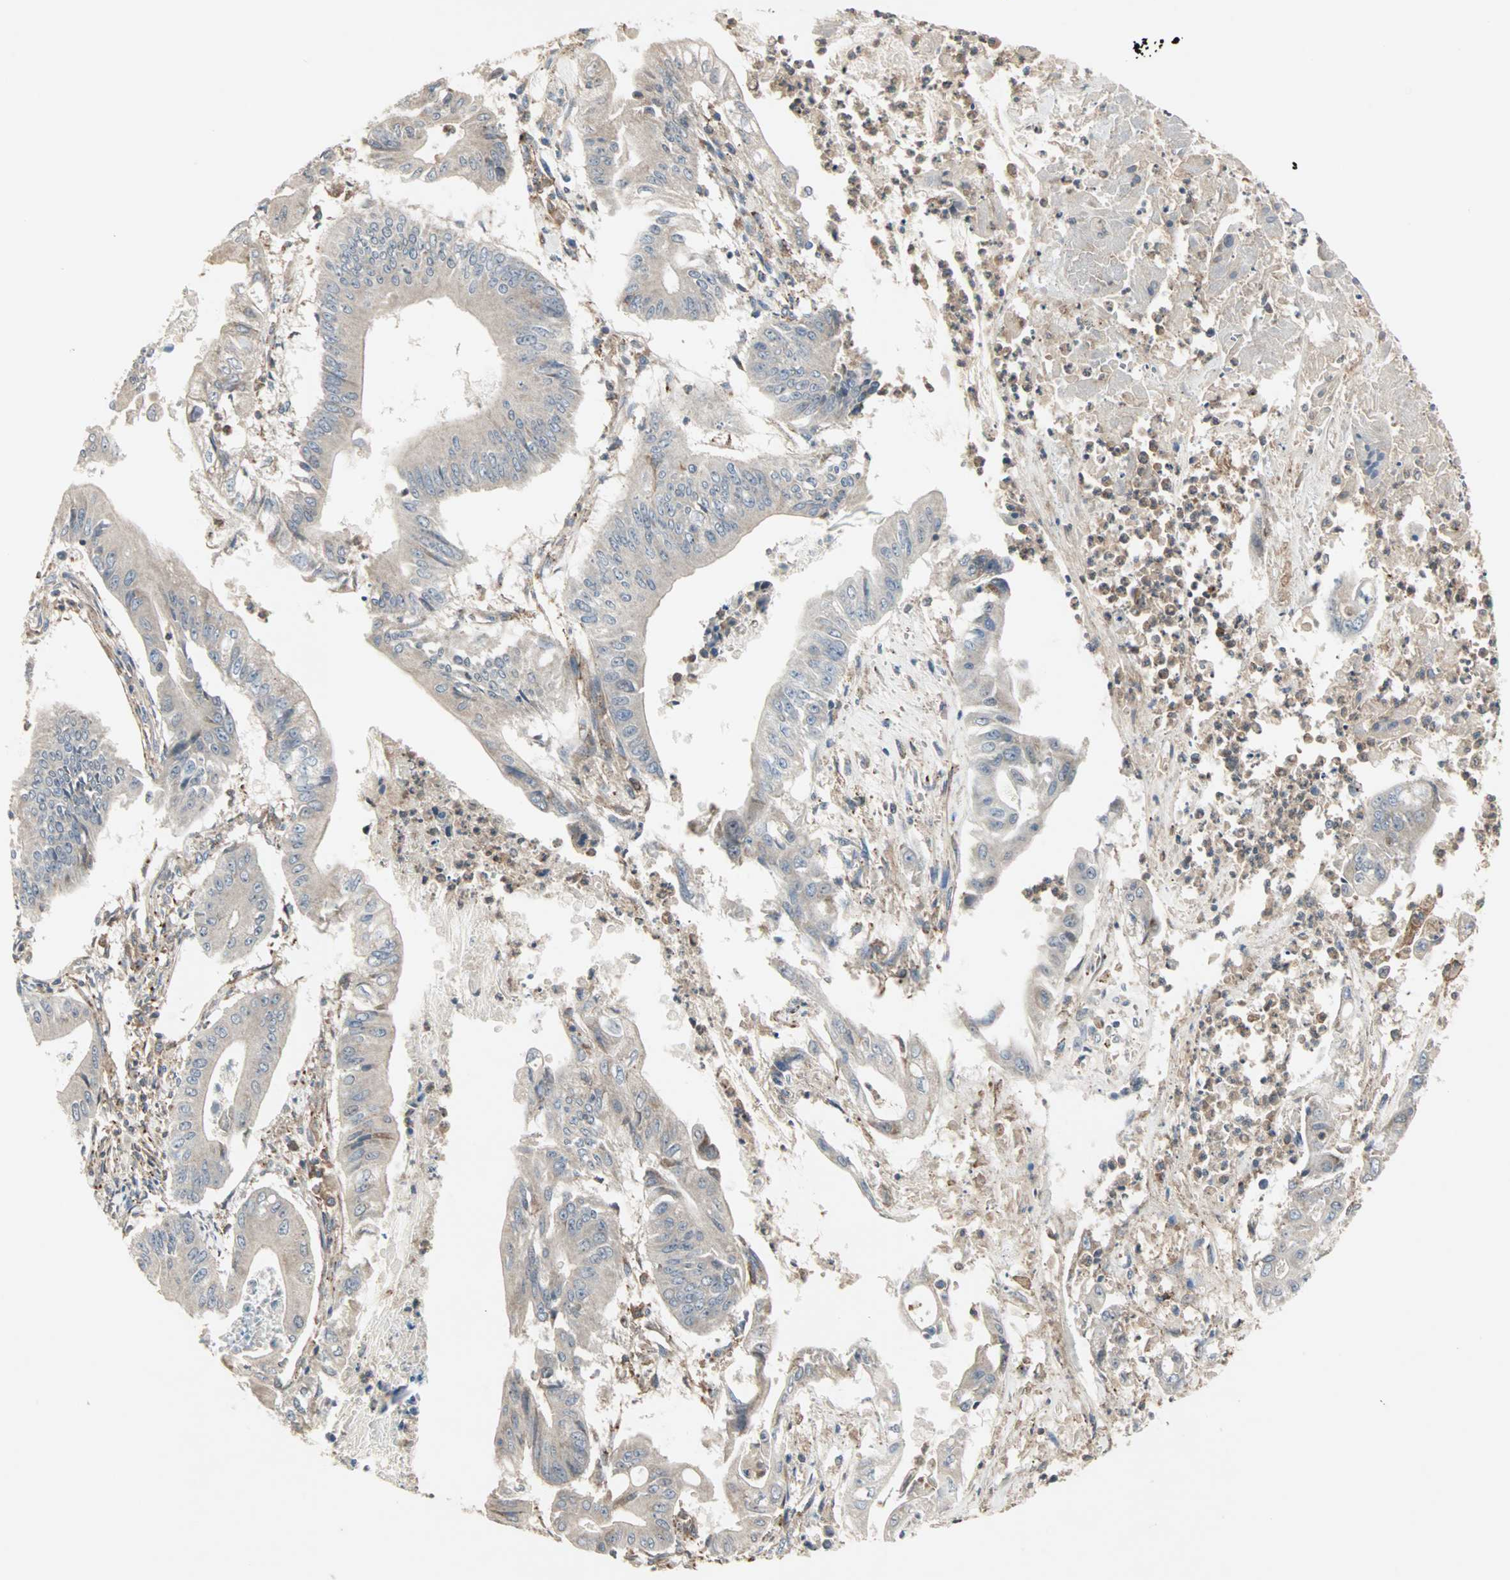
{"staining": {"intensity": "weak", "quantity": ">75%", "location": "cytoplasmic/membranous"}, "tissue": "pancreatic cancer", "cell_type": "Tumor cells", "image_type": "cancer", "snomed": [{"axis": "morphology", "description": "Normal tissue, NOS"}, {"axis": "topography", "description": "Lymph node"}], "caption": "Brown immunohistochemical staining in pancreatic cancer displays weak cytoplasmic/membranous positivity in approximately >75% of tumor cells.", "gene": "GNAI2", "patient": {"sex": "male", "age": 62}}